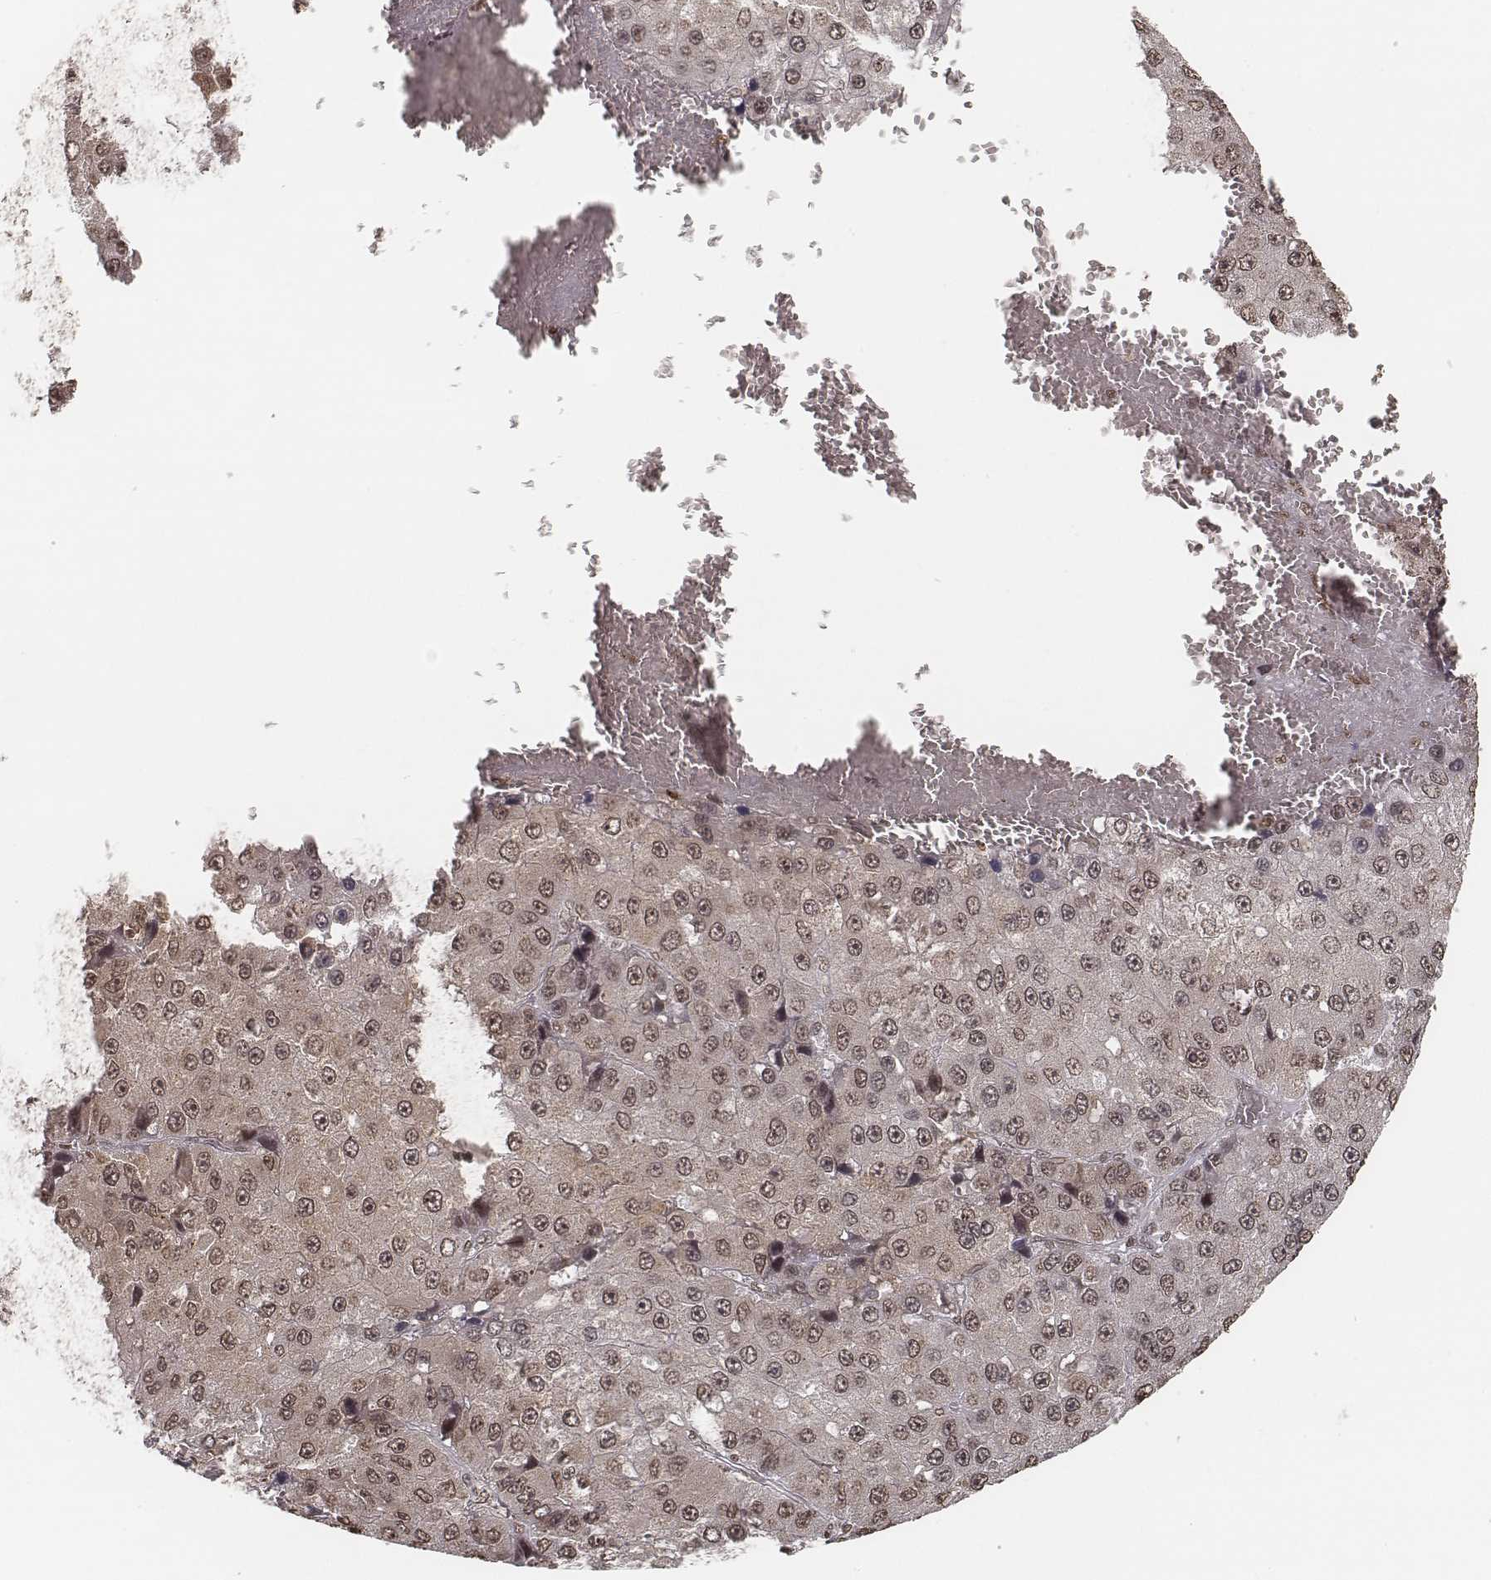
{"staining": {"intensity": "weak", "quantity": ">75%", "location": "cytoplasmic/membranous,nuclear"}, "tissue": "liver cancer", "cell_type": "Tumor cells", "image_type": "cancer", "snomed": [{"axis": "morphology", "description": "Carcinoma, Hepatocellular, NOS"}, {"axis": "topography", "description": "Liver"}], "caption": "High-magnification brightfield microscopy of liver cancer (hepatocellular carcinoma) stained with DAB (brown) and counterstained with hematoxylin (blue). tumor cells exhibit weak cytoplasmic/membranous and nuclear staining is appreciated in about>75% of cells. Using DAB (3,3'-diaminobenzidine) (brown) and hematoxylin (blue) stains, captured at high magnification using brightfield microscopy.", "gene": "HMGA2", "patient": {"sex": "female", "age": 73}}